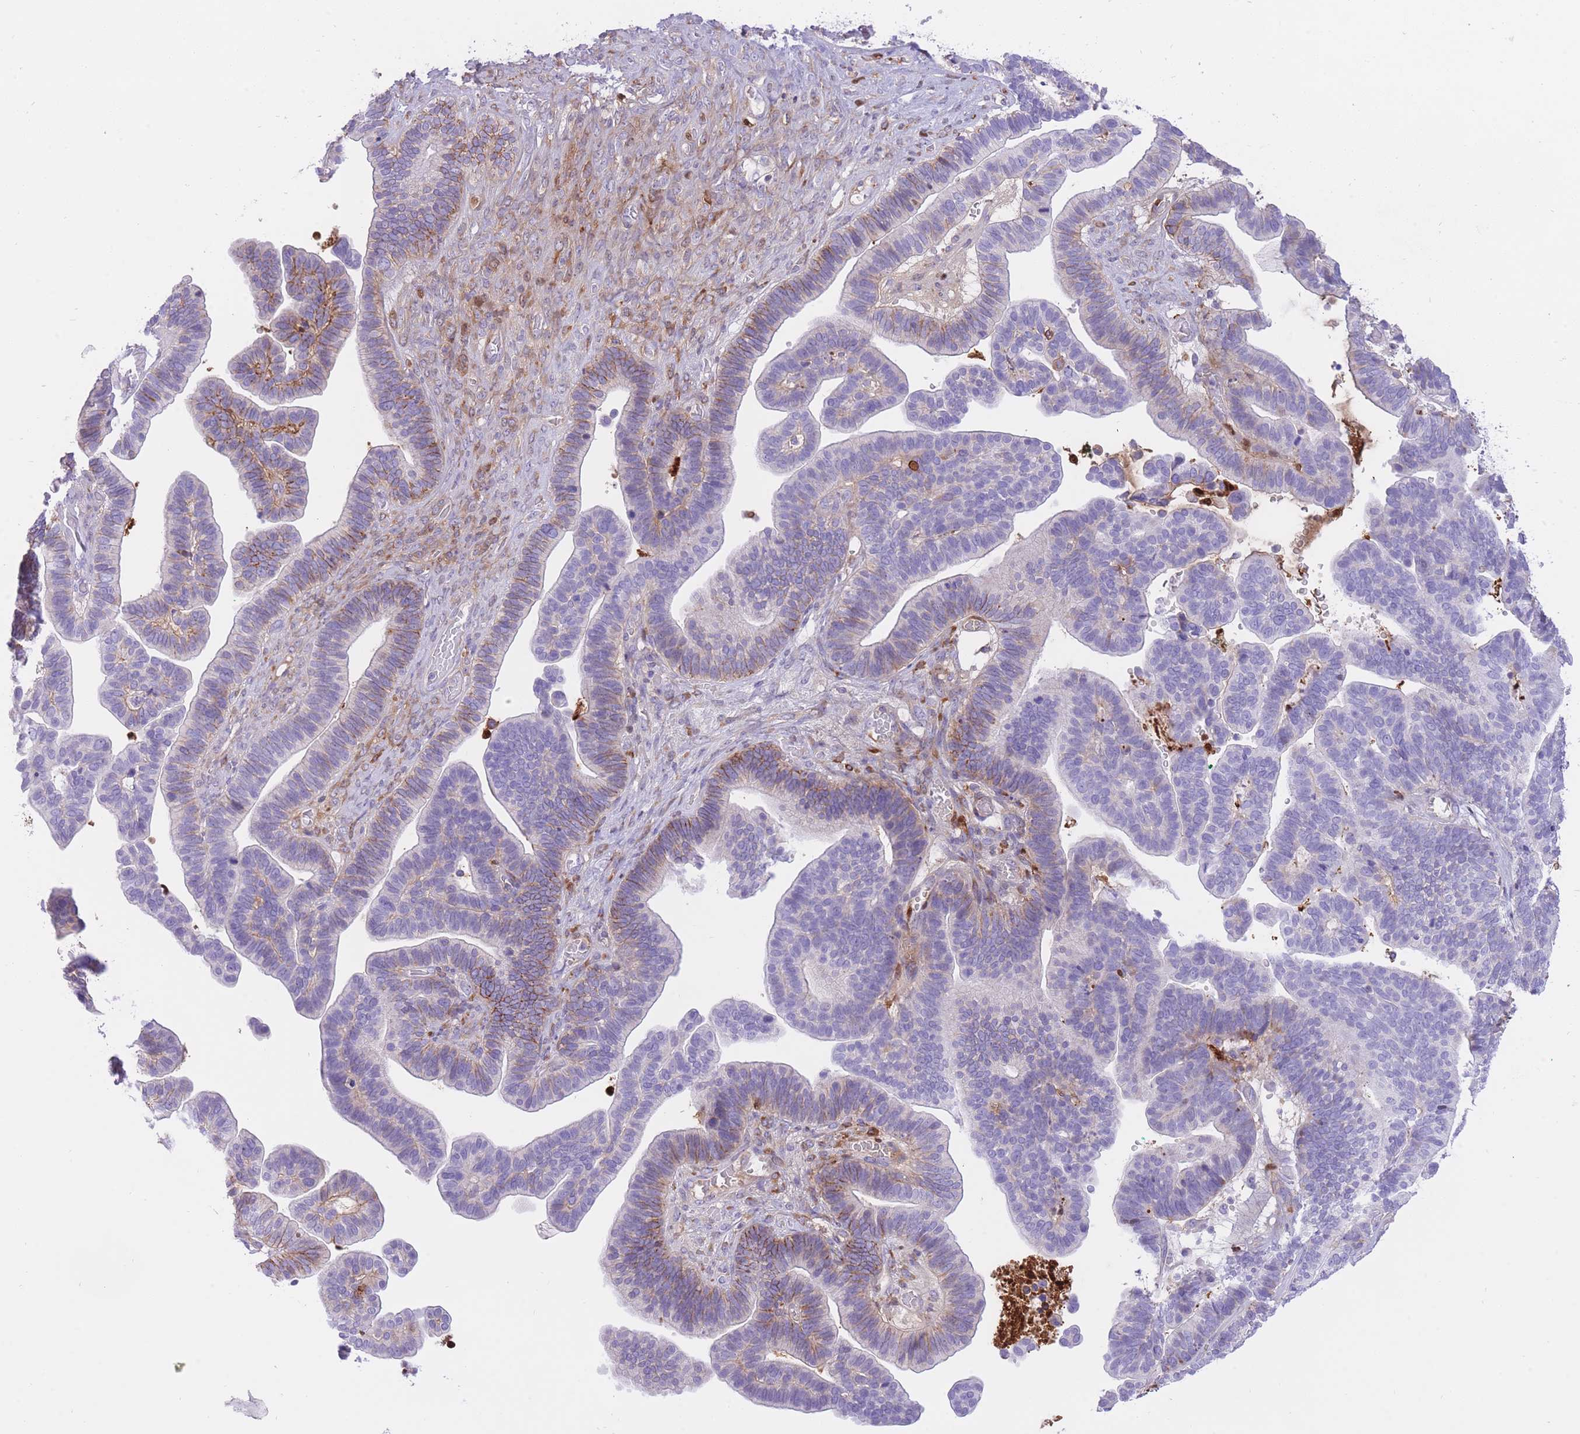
{"staining": {"intensity": "moderate", "quantity": "<25%", "location": "cytoplasmic/membranous"}, "tissue": "ovarian cancer", "cell_type": "Tumor cells", "image_type": "cancer", "snomed": [{"axis": "morphology", "description": "Cystadenocarcinoma, serous, NOS"}, {"axis": "topography", "description": "Ovary"}], "caption": "Immunohistochemistry (IHC) staining of ovarian serous cystadenocarcinoma, which displays low levels of moderate cytoplasmic/membranous positivity in approximately <25% of tumor cells indicating moderate cytoplasmic/membranous protein expression. The staining was performed using DAB (3,3'-diaminobenzidine) (brown) for protein detection and nuclei were counterstained in hematoxylin (blue).", "gene": "HRG", "patient": {"sex": "female", "age": 56}}